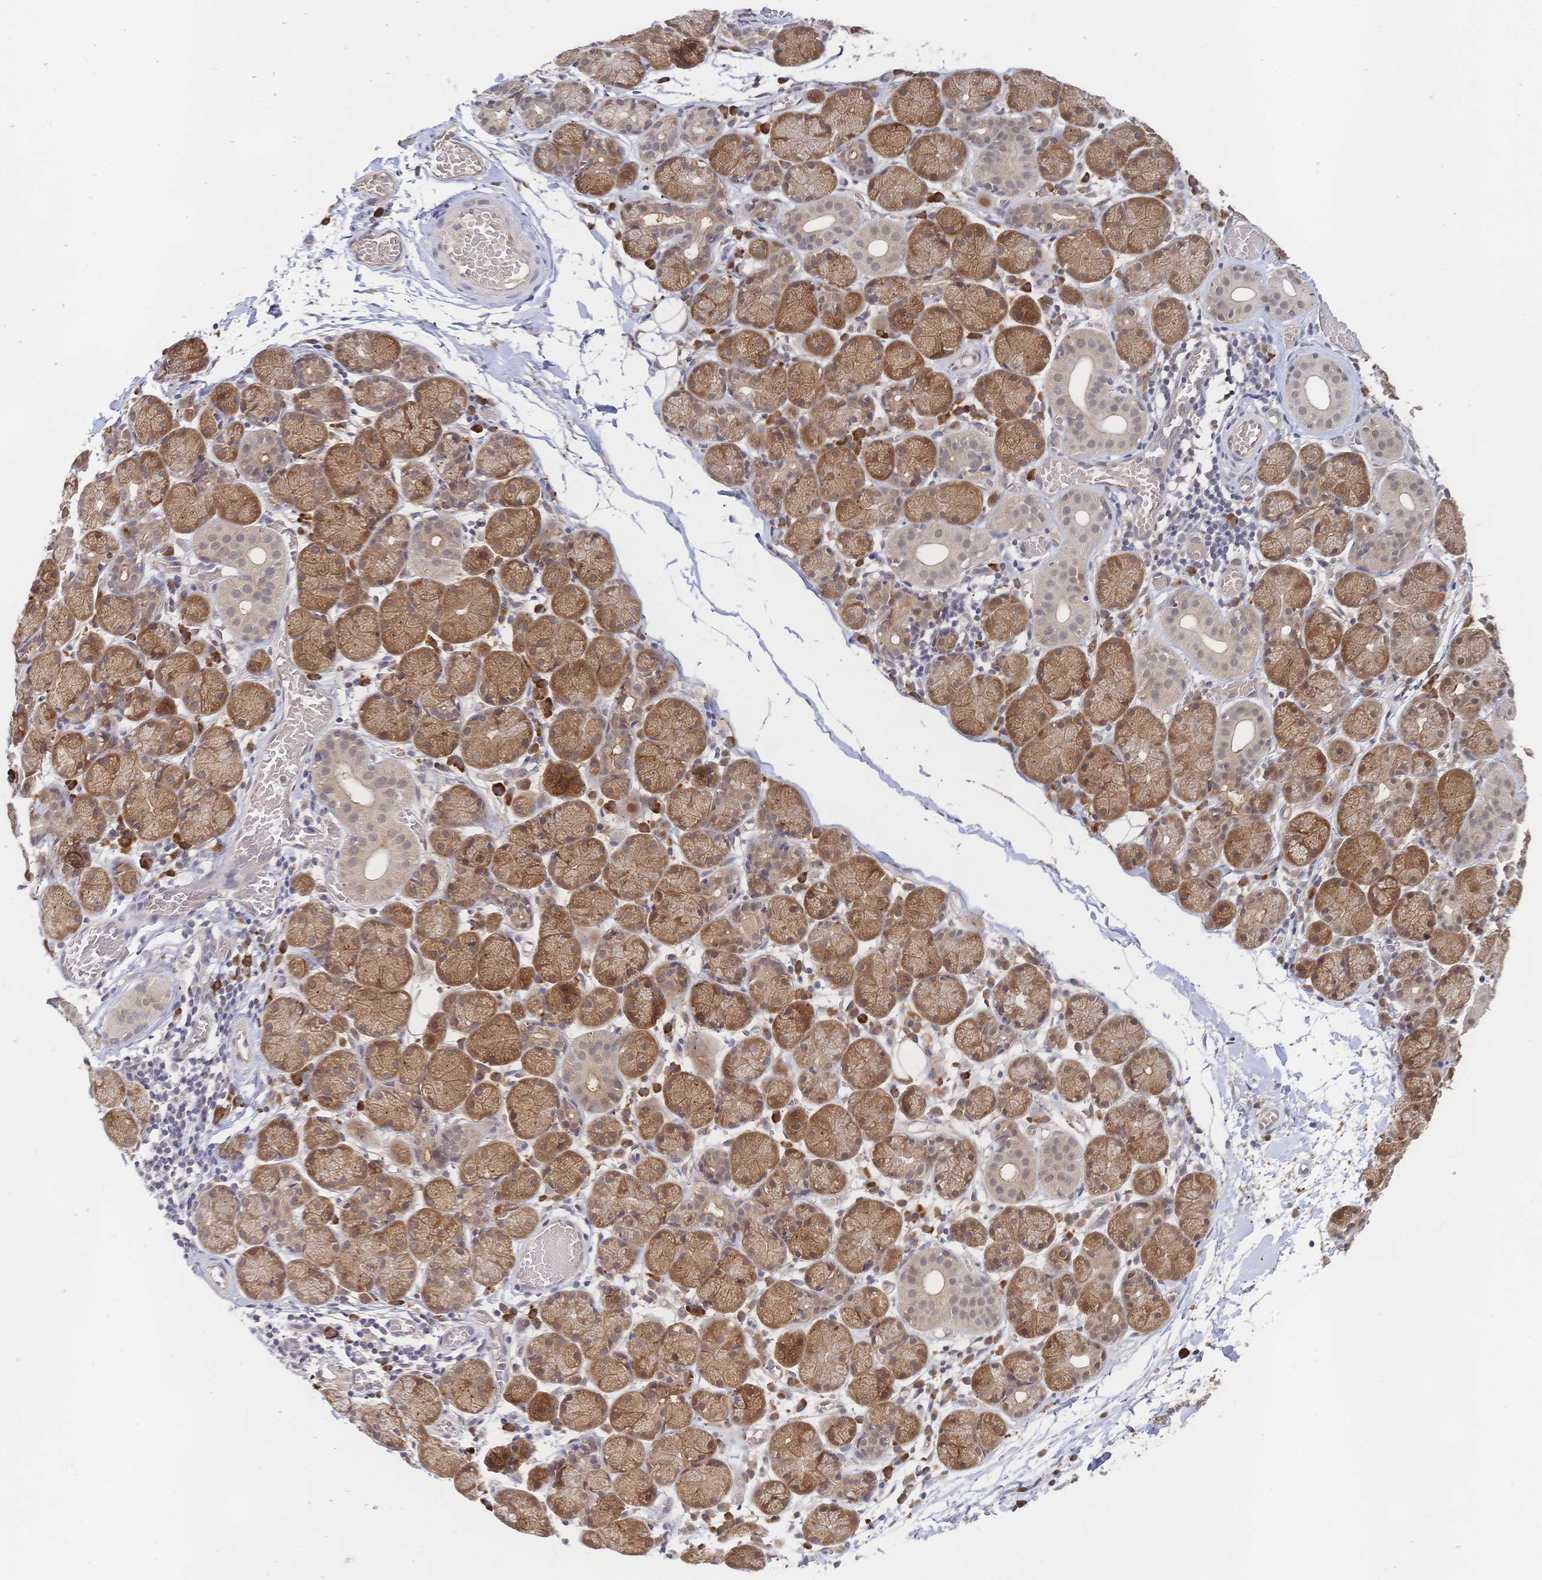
{"staining": {"intensity": "moderate", "quantity": ">75%", "location": "cytoplasmic/membranous"}, "tissue": "salivary gland", "cell_type": "Glandular cells", "image_type": "normal", "snomed": [{"axis": "morphology", "description": "Normal tissue, NOS"}, {"axis": "topography", "description": "Salivary gland"}], "caption": "Immunohistochemistry image of normal salivary gland: salivary gland stained using immunohistochemistry (IHC) reveals medium levels of moderate protein expression localized specifically in the cytoplasmic/membranous of glandular cells, appearing as a cytoplasmic/membranous brown color.", "gene": "LMO4", "patient": {"sex": "female", "age": 24}}